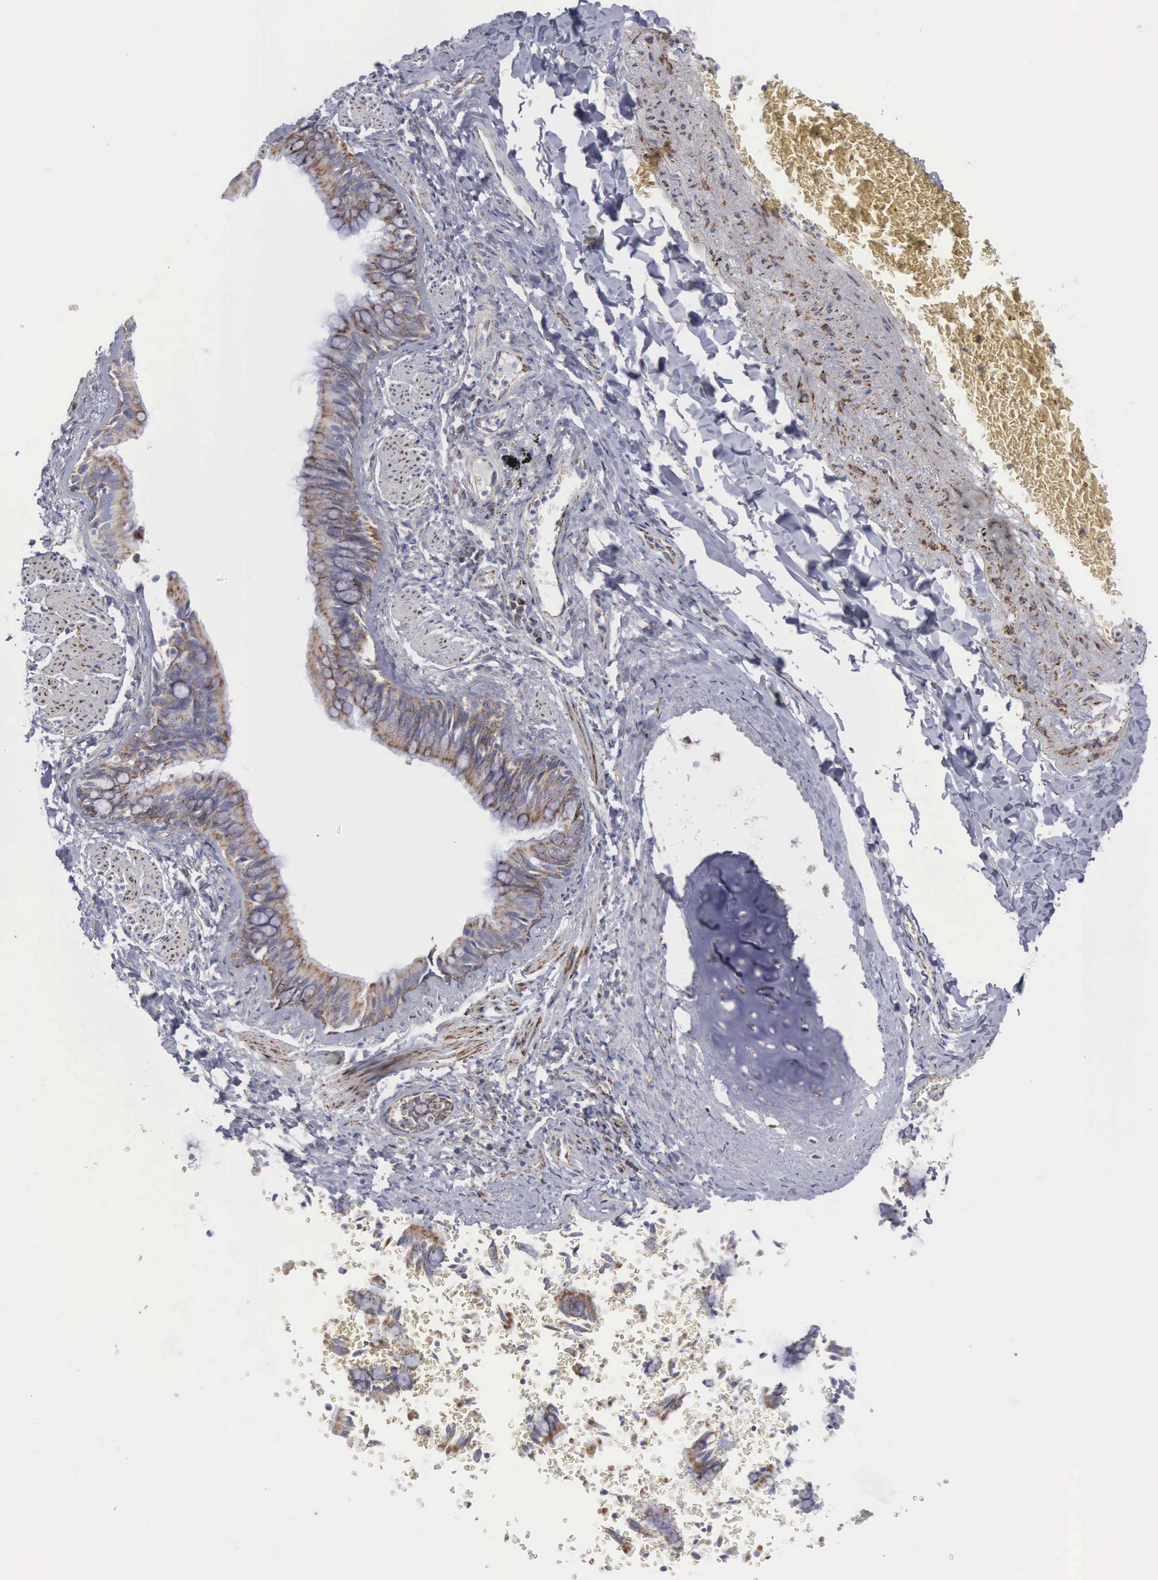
{"staining": {"intensity": "moderate", "quantity": ">75%", "location": "cytoplasmic/membranous"}, "tissue": "bronchus", "cell_type": "Respiratory epithelial cells", "image_type": "normal", "snomed": [{"axis": "morphology", "description": "Normal tissue, NOS"}, {"axis": "topography", "description": "Lung"}], "caption": "DAB immunohistochemical staining of benign human bronchus demonstrates moderate cytoplasmic/membranous protein expression in about >75% of respiratory epithelial cells. (IHC, brightfield microscopy, high magnification).", "gene": "APOOL", "patient": {"sex": "male", "age": 54}}